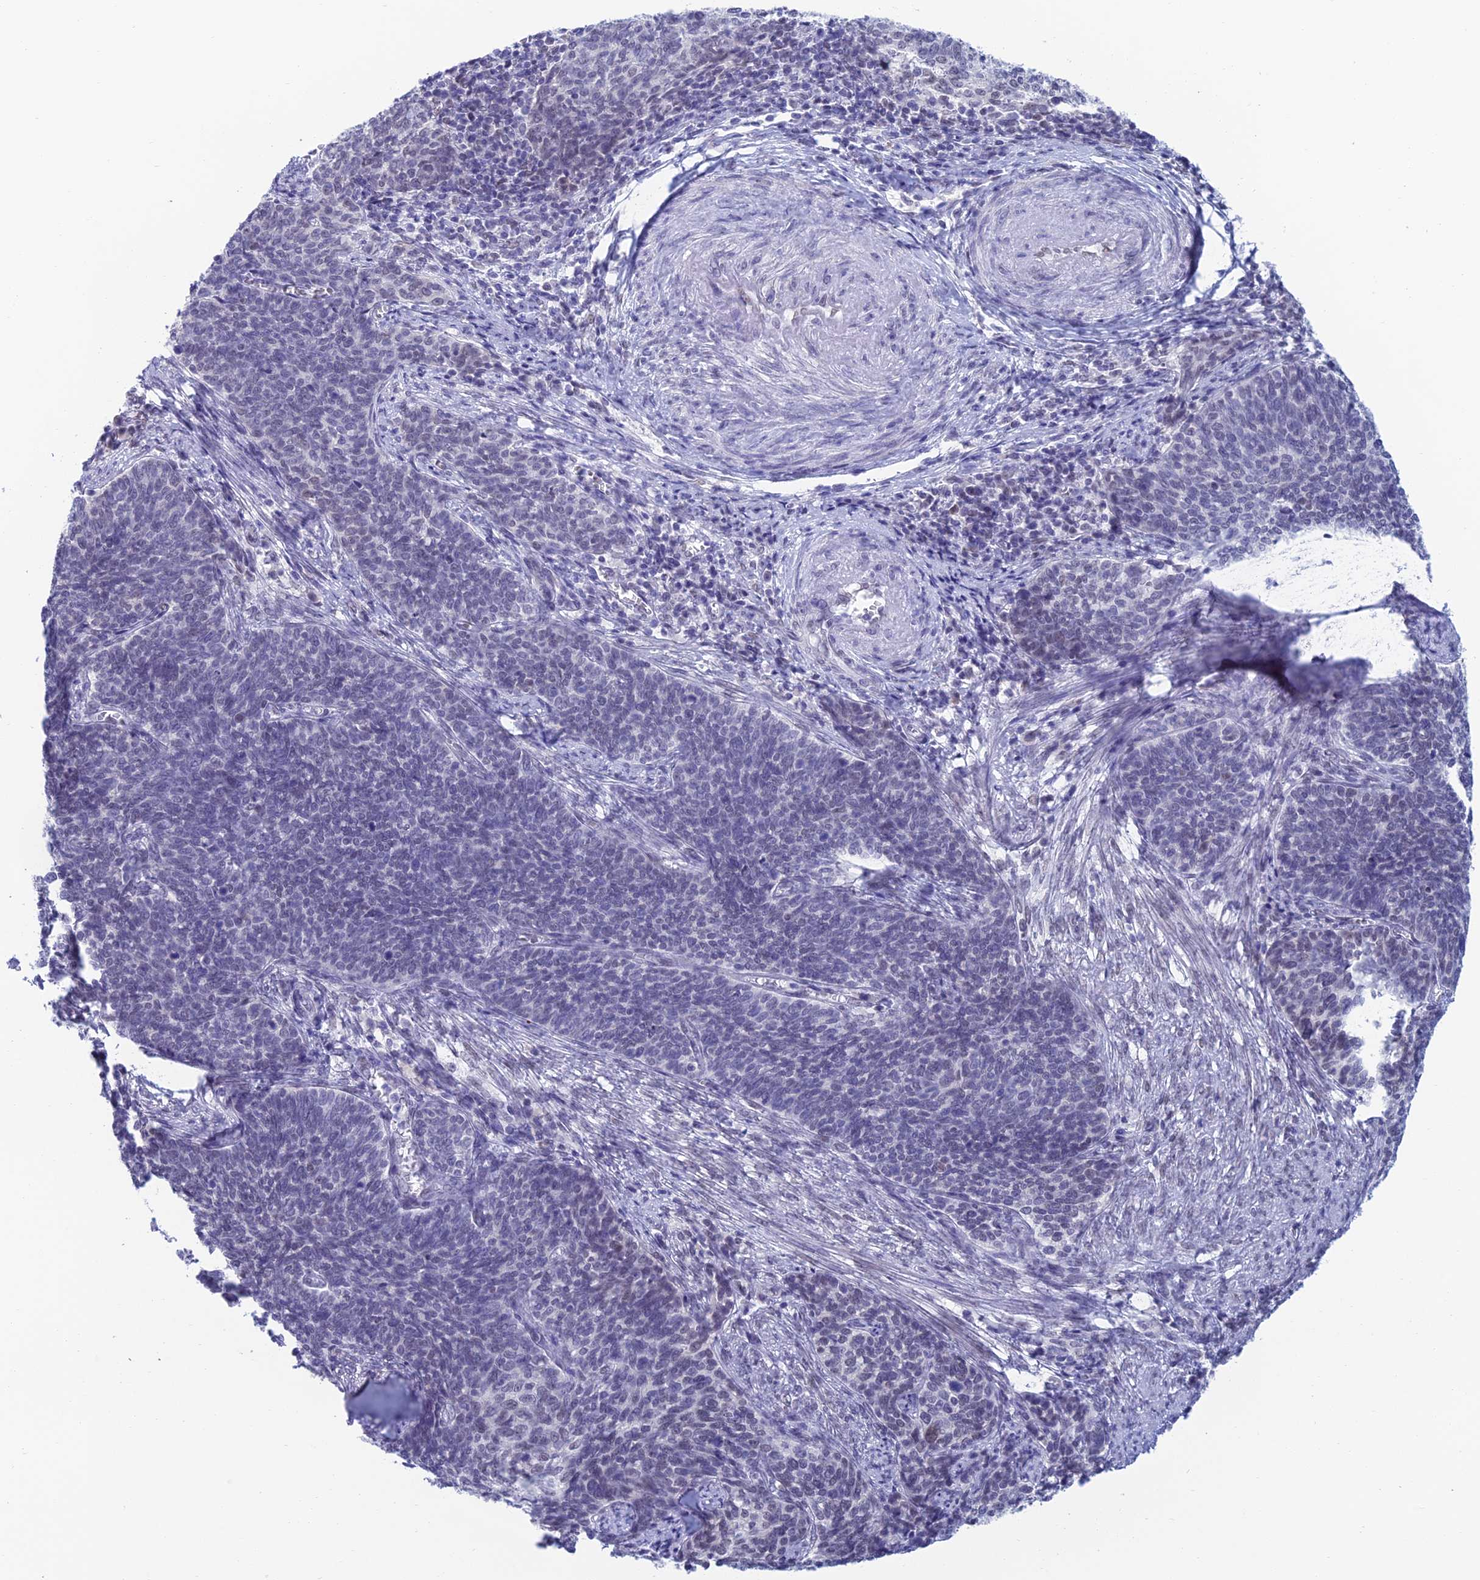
{"staining": {"intensity": "negative", "quantity": "none", "location": "none"}, "tissue": "cervical cancer", "cell_type": "Tumor cells", "image_type": "cancer", "snomed": [{"axis": "morphology", "description": "Squamous cell carcinoma, NOS"}, {"axis": "topography", "description": "Cervix"}], "caption": "This is a histopathology image of immunohistochemistry staining of cervical cancer (squamous cell carcinoma), which shows no staining in tumor cells.", "gene": "NABP2", "patient": {"sex": "female", "age": 39}}